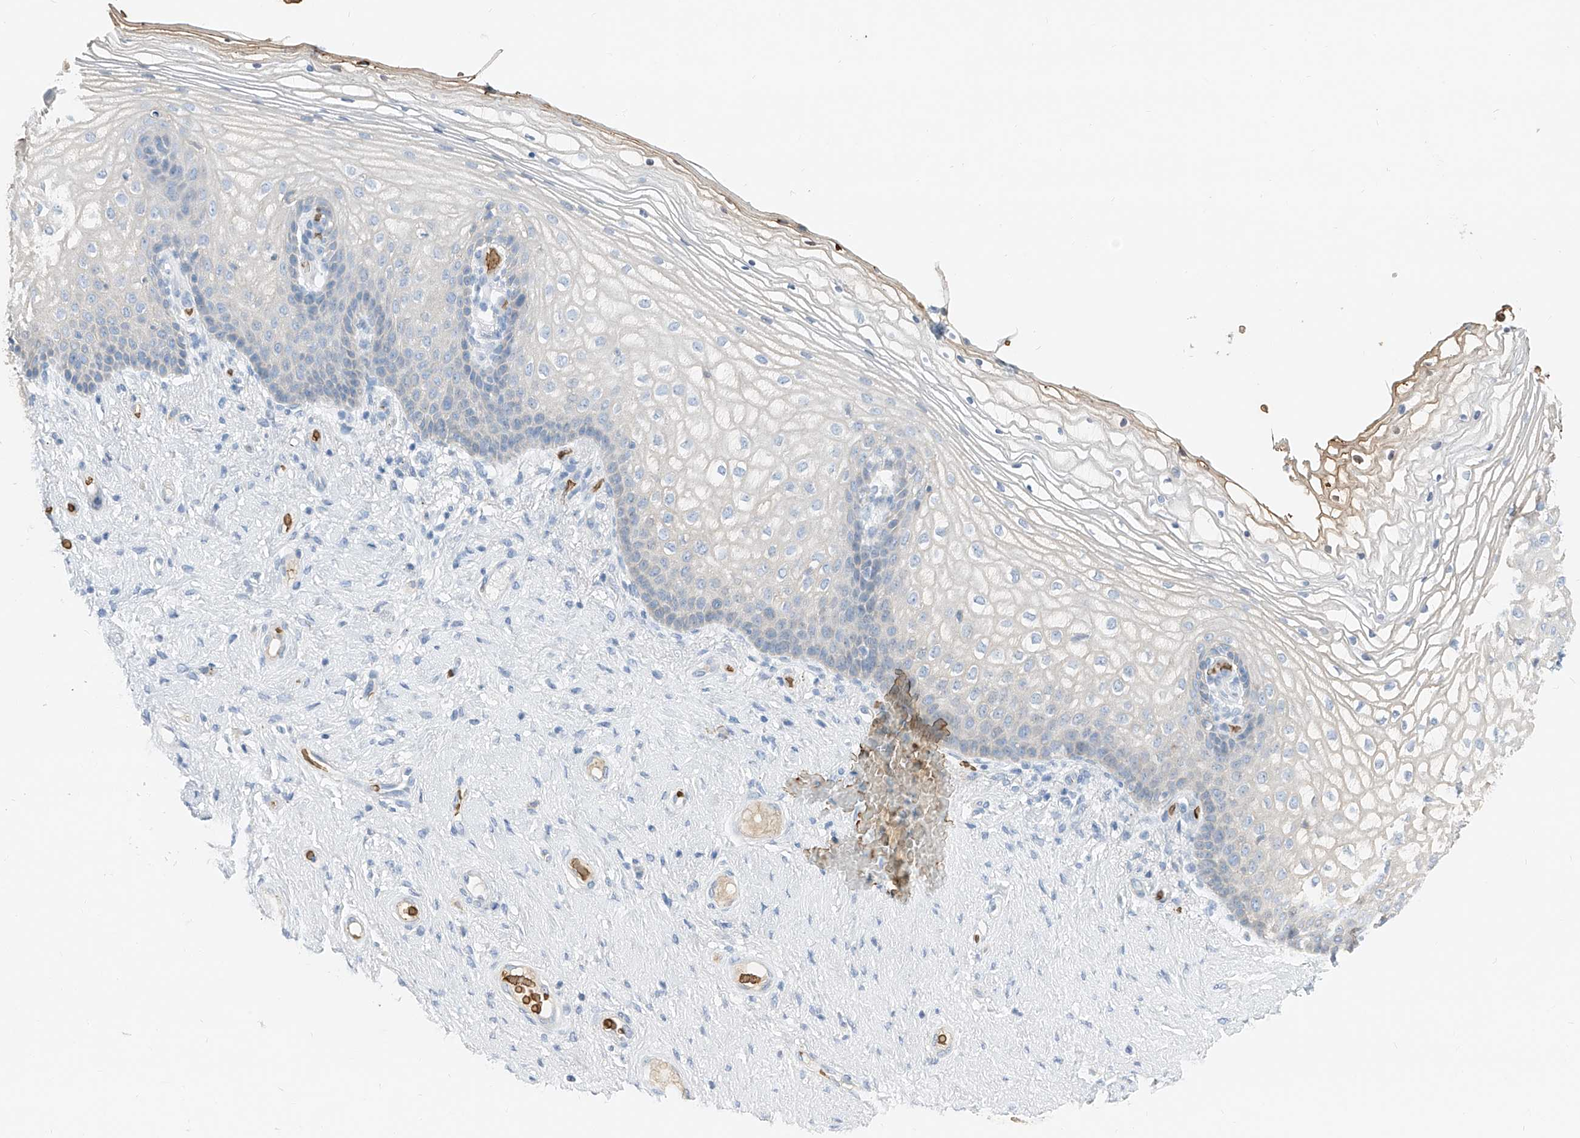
{"staining": {"intensity": "weak", "quantity": "<25%", "location": "cytoplasmic/membranous"}, "tissue": "vagina", "cell_type": "Squamous epithelial cells", "image_type": "normal", "snomed": [{"axis": "morphology", "description": "Normal tissue, NOS"}, {"axis": "topography", "description": "Vagina"}], "caption": "Protein analysis of unremarkable vagina reveals no significant expression in squamous epithelial cells.", "gene": "PRSS23", "patient": {"sex": "female", "age": 60}}